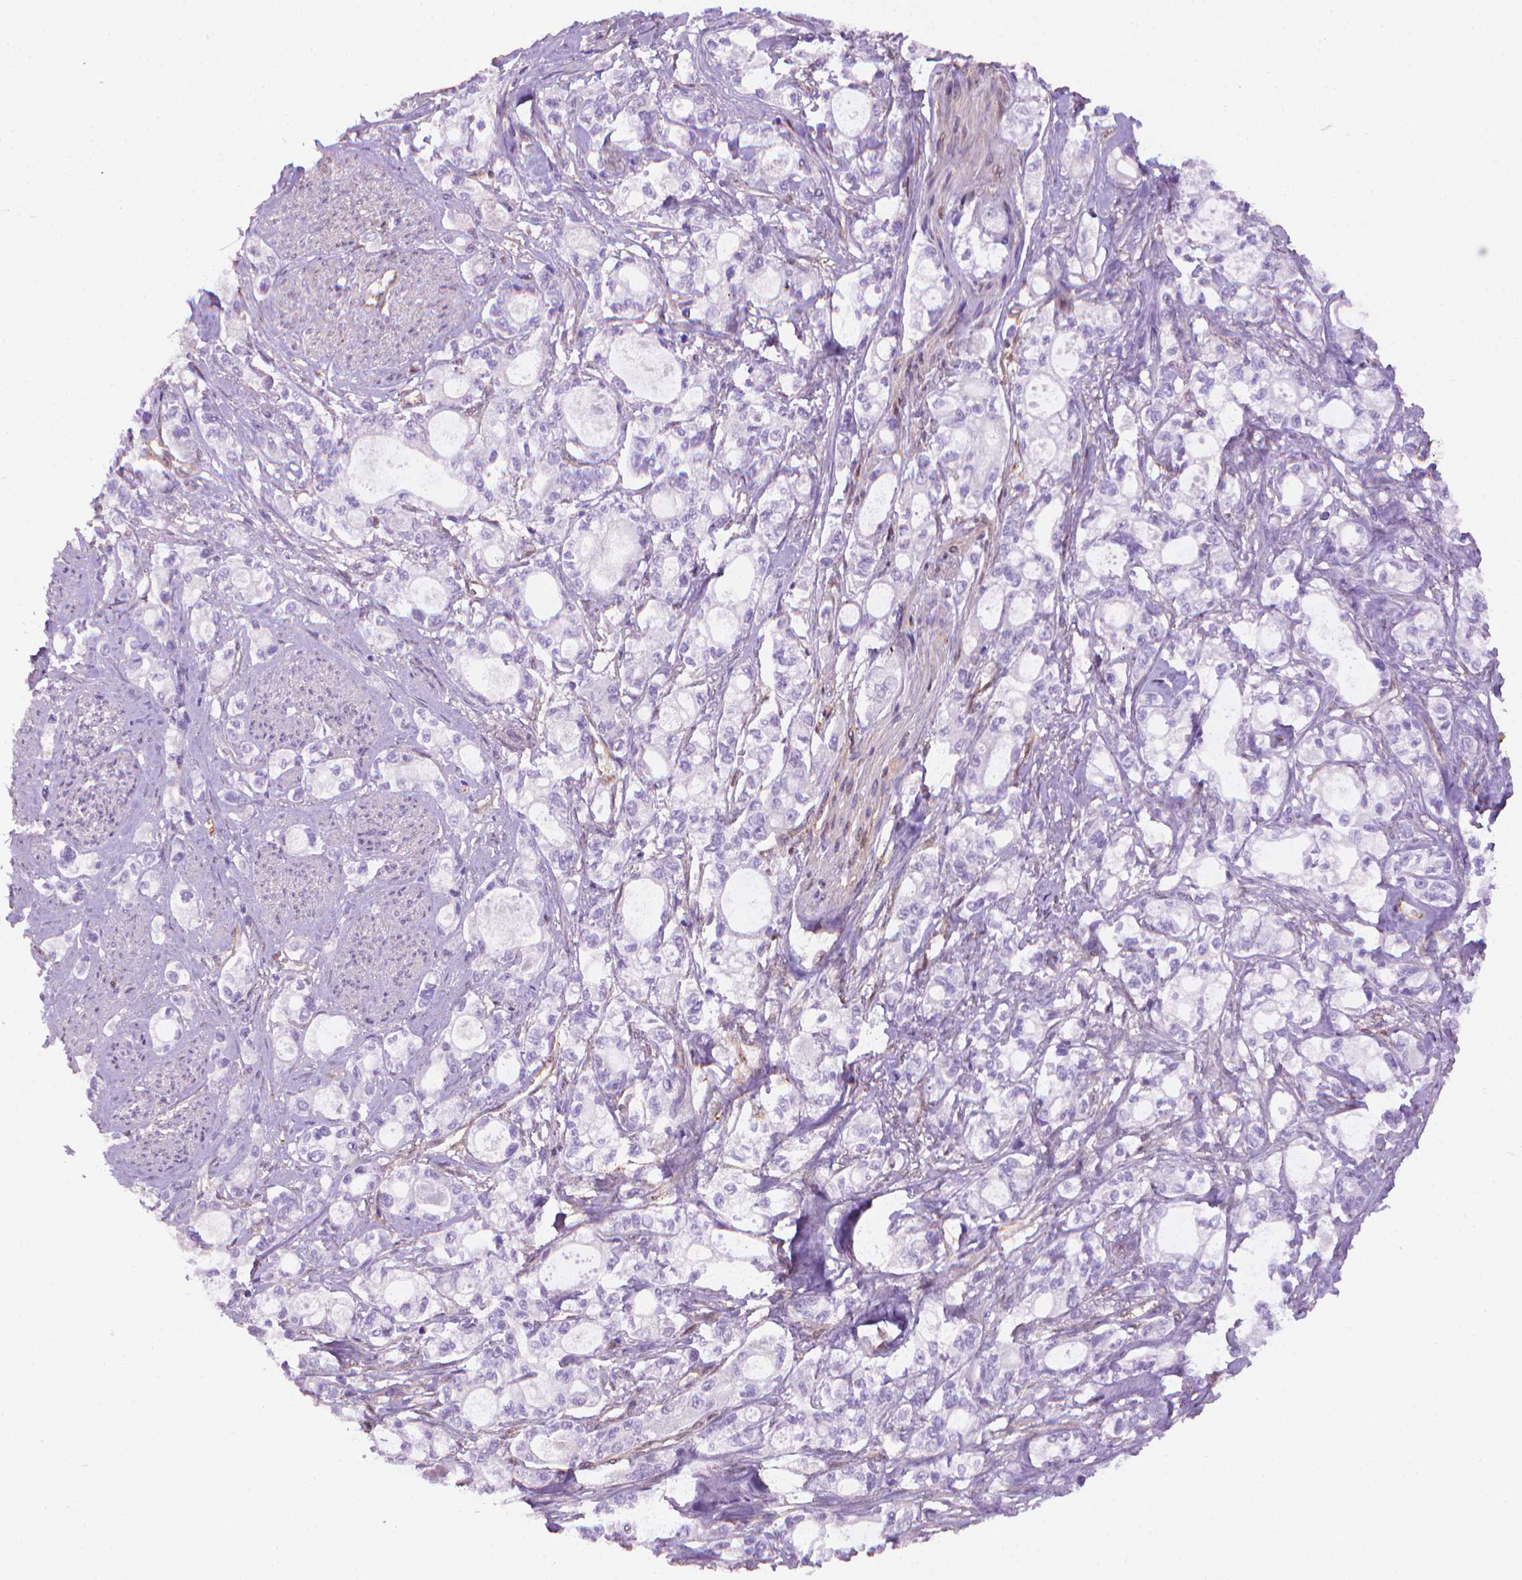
{"staining": {"intensity": "negative", "quantity": "none", "location": "none"}, "tissue": "stomach cancer", "cell_type": "Tumor cells", "image_type": "cancer", "snomed": [{"axis": "morphology", "description": "Adenocarcinoma, NOS"}, {"axis": "topography", "description": "Stomach"}], "caption": "This is an immunohistochemistry histopathology image of adenocarcinoma (stomach). There is no positivity in tumor cells.", "gene": "CLIC4", "patient": {"sex": "male", "age": 63}}